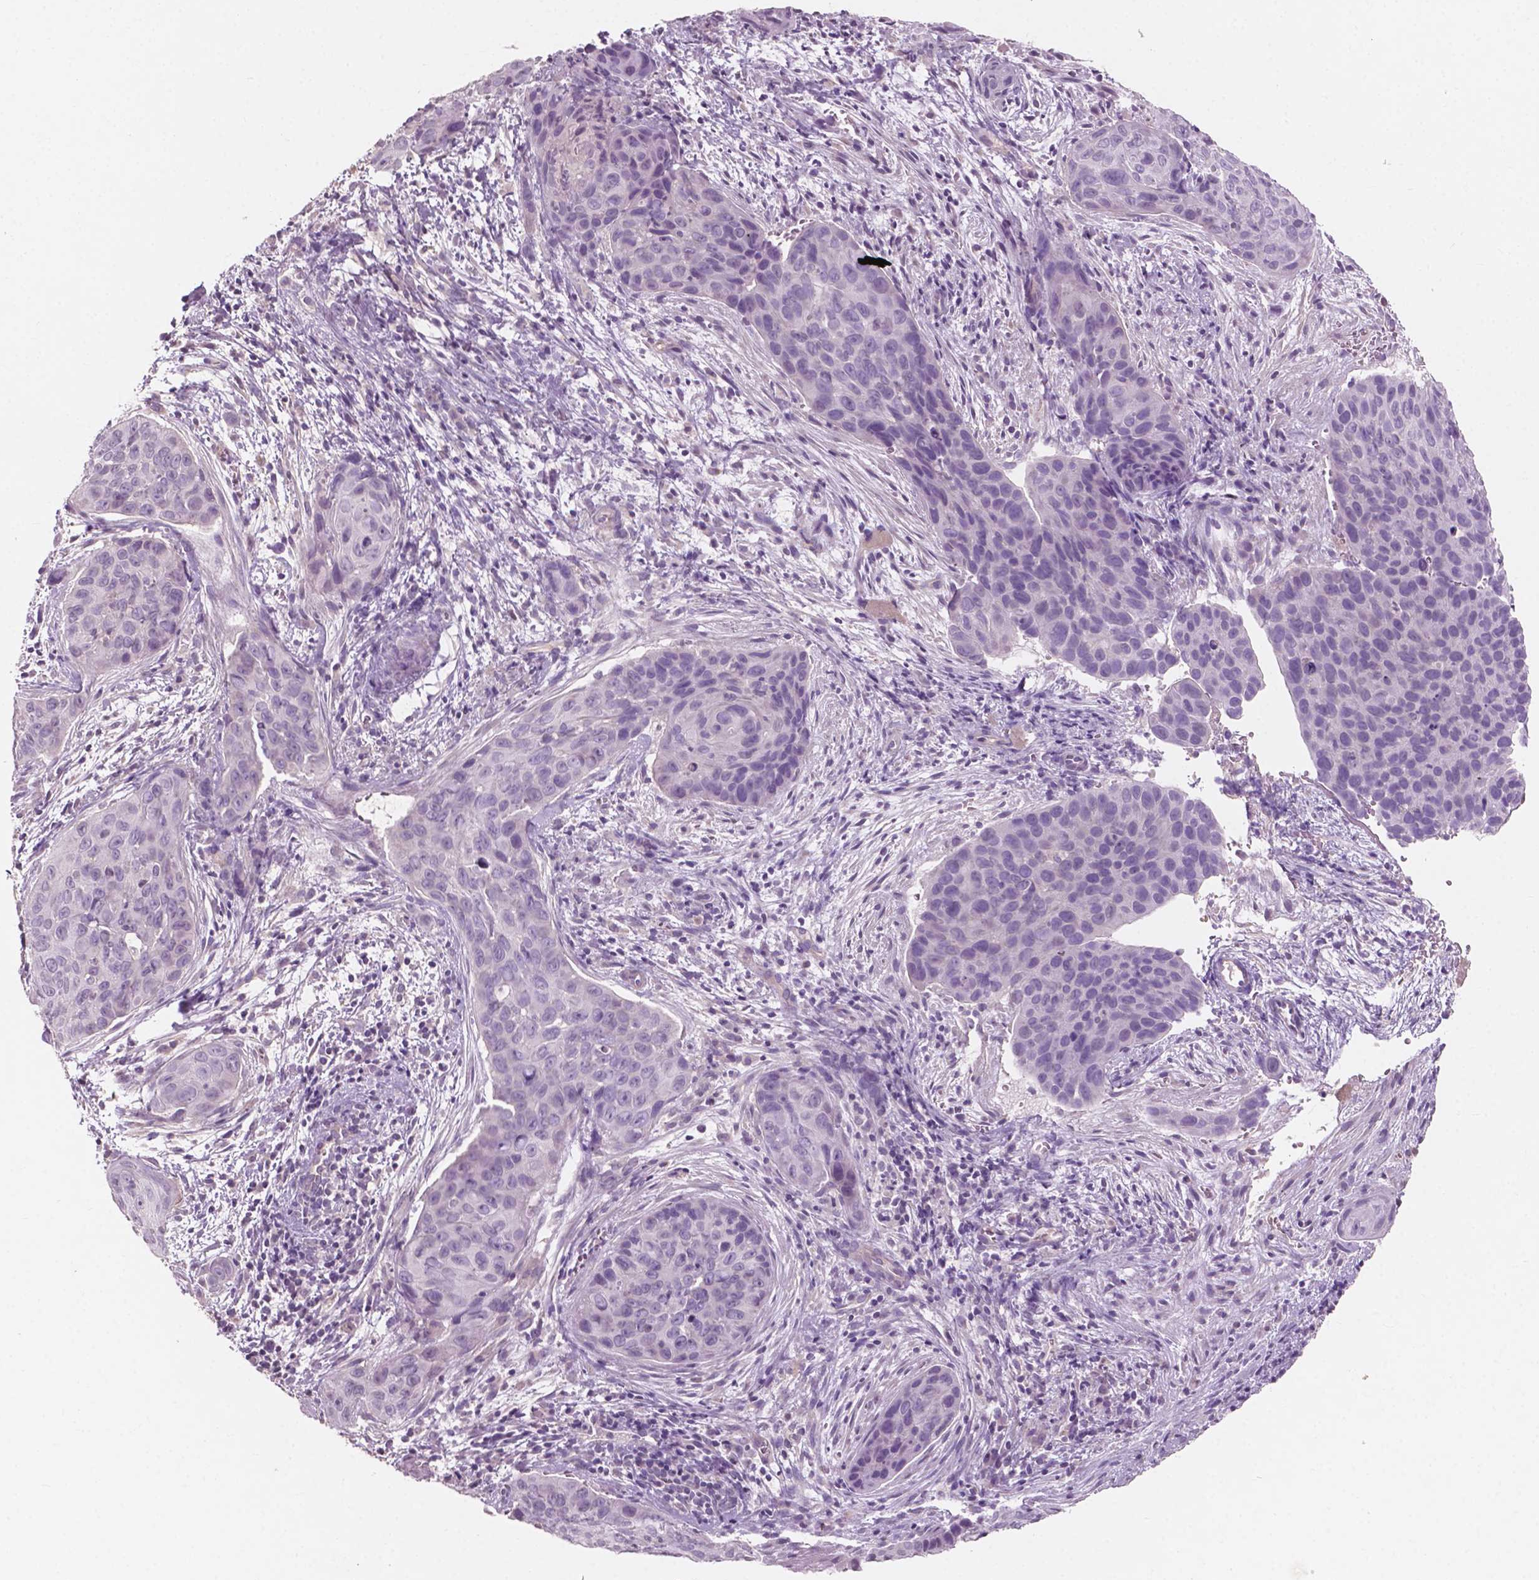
{"staining": {"intensity": "negative", "quantity": "none", "location": "none"}, "tissue": "cervical cancer", "cell_type": "Tumor cells", "image_type": "cancer", "snomed": [{"axis": "morphology", "description": "Squamous cell carcinoma, NOS"}, {"axis": "topography", "description": "Cervix"}], "caption": "The IHC micrograph has no significant expression in tumor cells of cervical squamous cell carcinoma tissue.", "gene": "AWAT1", "patient": {"sex": "female", "age": 35}}